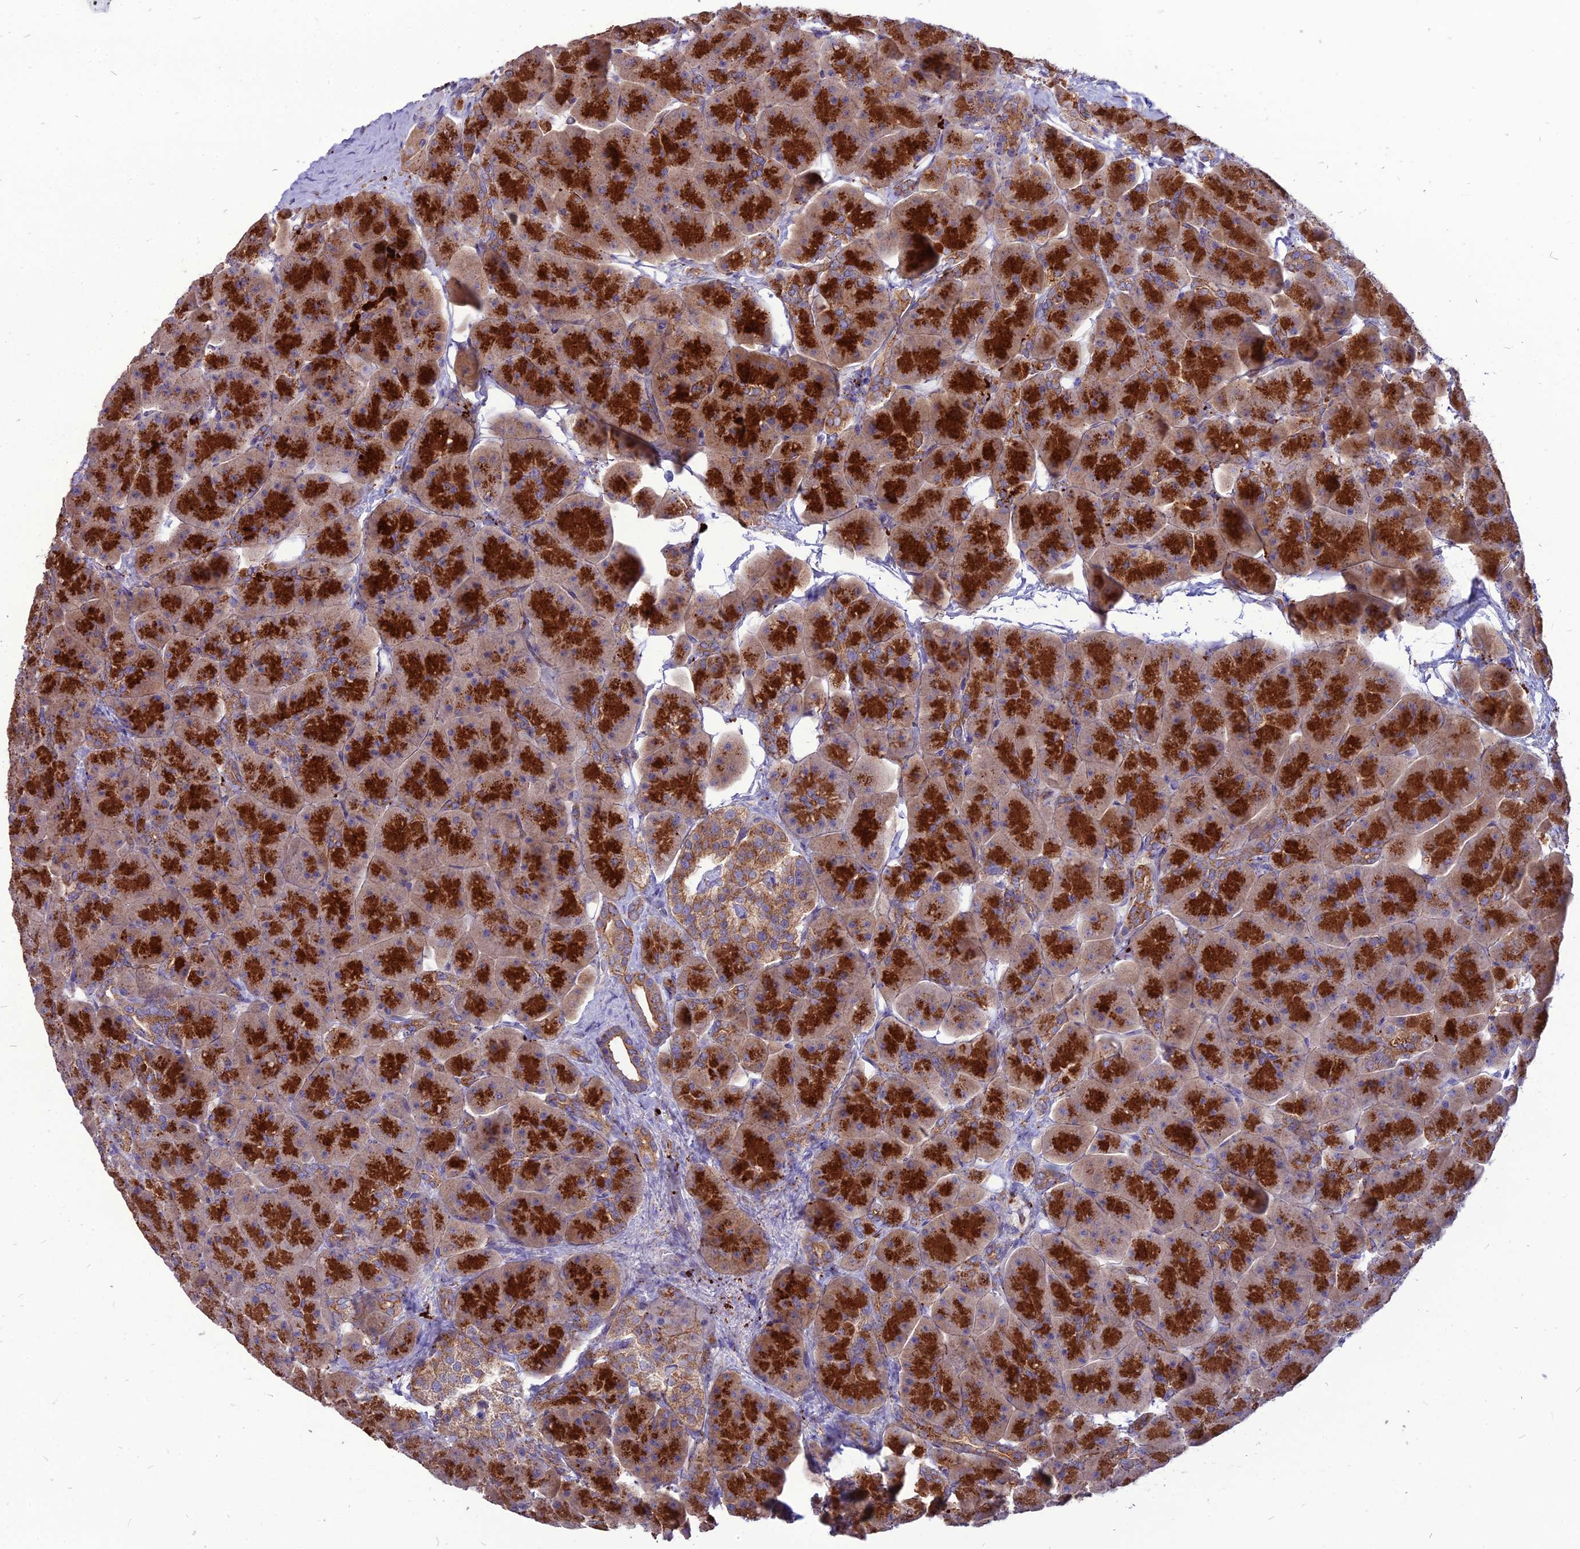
{"staining": {"intensity": "strong", "quantity": ">75%", "location": "cytoplasmic/membranous"}, "tissue": "pancreas", "cell_type": "Exocrine glandular cells", "image_type": "normal", "snomed": [{"axis": "morphology", "description": "Normal tissue, NOS"}, {"axis": "topography", "description": "Pancreas"}], "caption": "The micrograph shows a brown stain indicating the presence of a protein in the cytoplasmic/membranous of exocrine glandular cells in pancreas.", "gene": "PCED1B", "patient": {"sex": "male", "age": 66}}